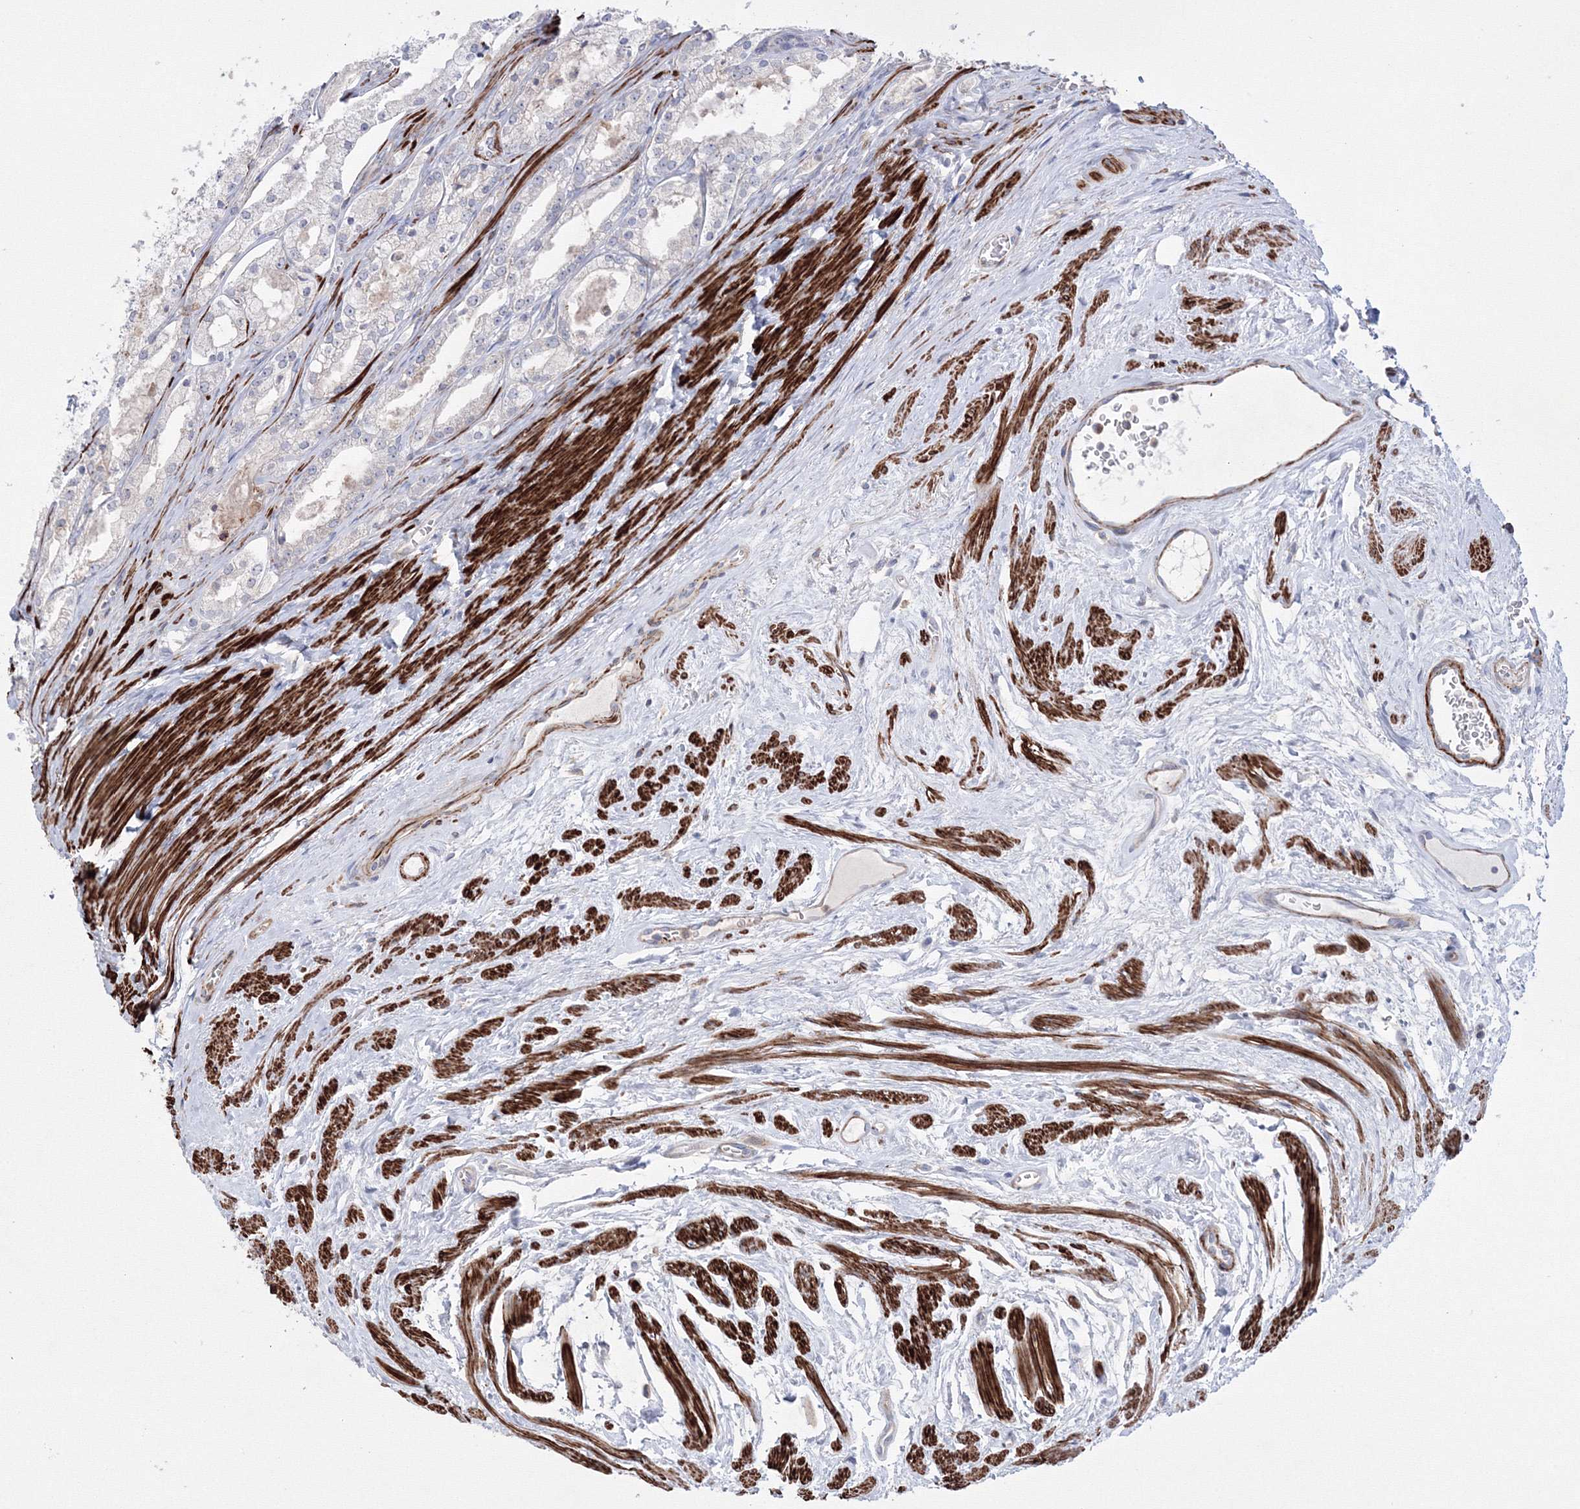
{"staining": {"intensity": "negative", "quantity": "none", "location": "none"}, "tissue": "prostate cancer", "cell_type": "Tumor cells", "image_type": "cancer", "snomed": [{"axis": "morphology", "description": "Adenocarcinoma, High grade"}, {"axis": "topography", "description": "Prostate"}], "caption": "Tumor cells are negative for protein expression in human high-grade adenocarcinoma (prostate).", "gene": "GPR82", "patient": {"sex": "male", "age": 68}}